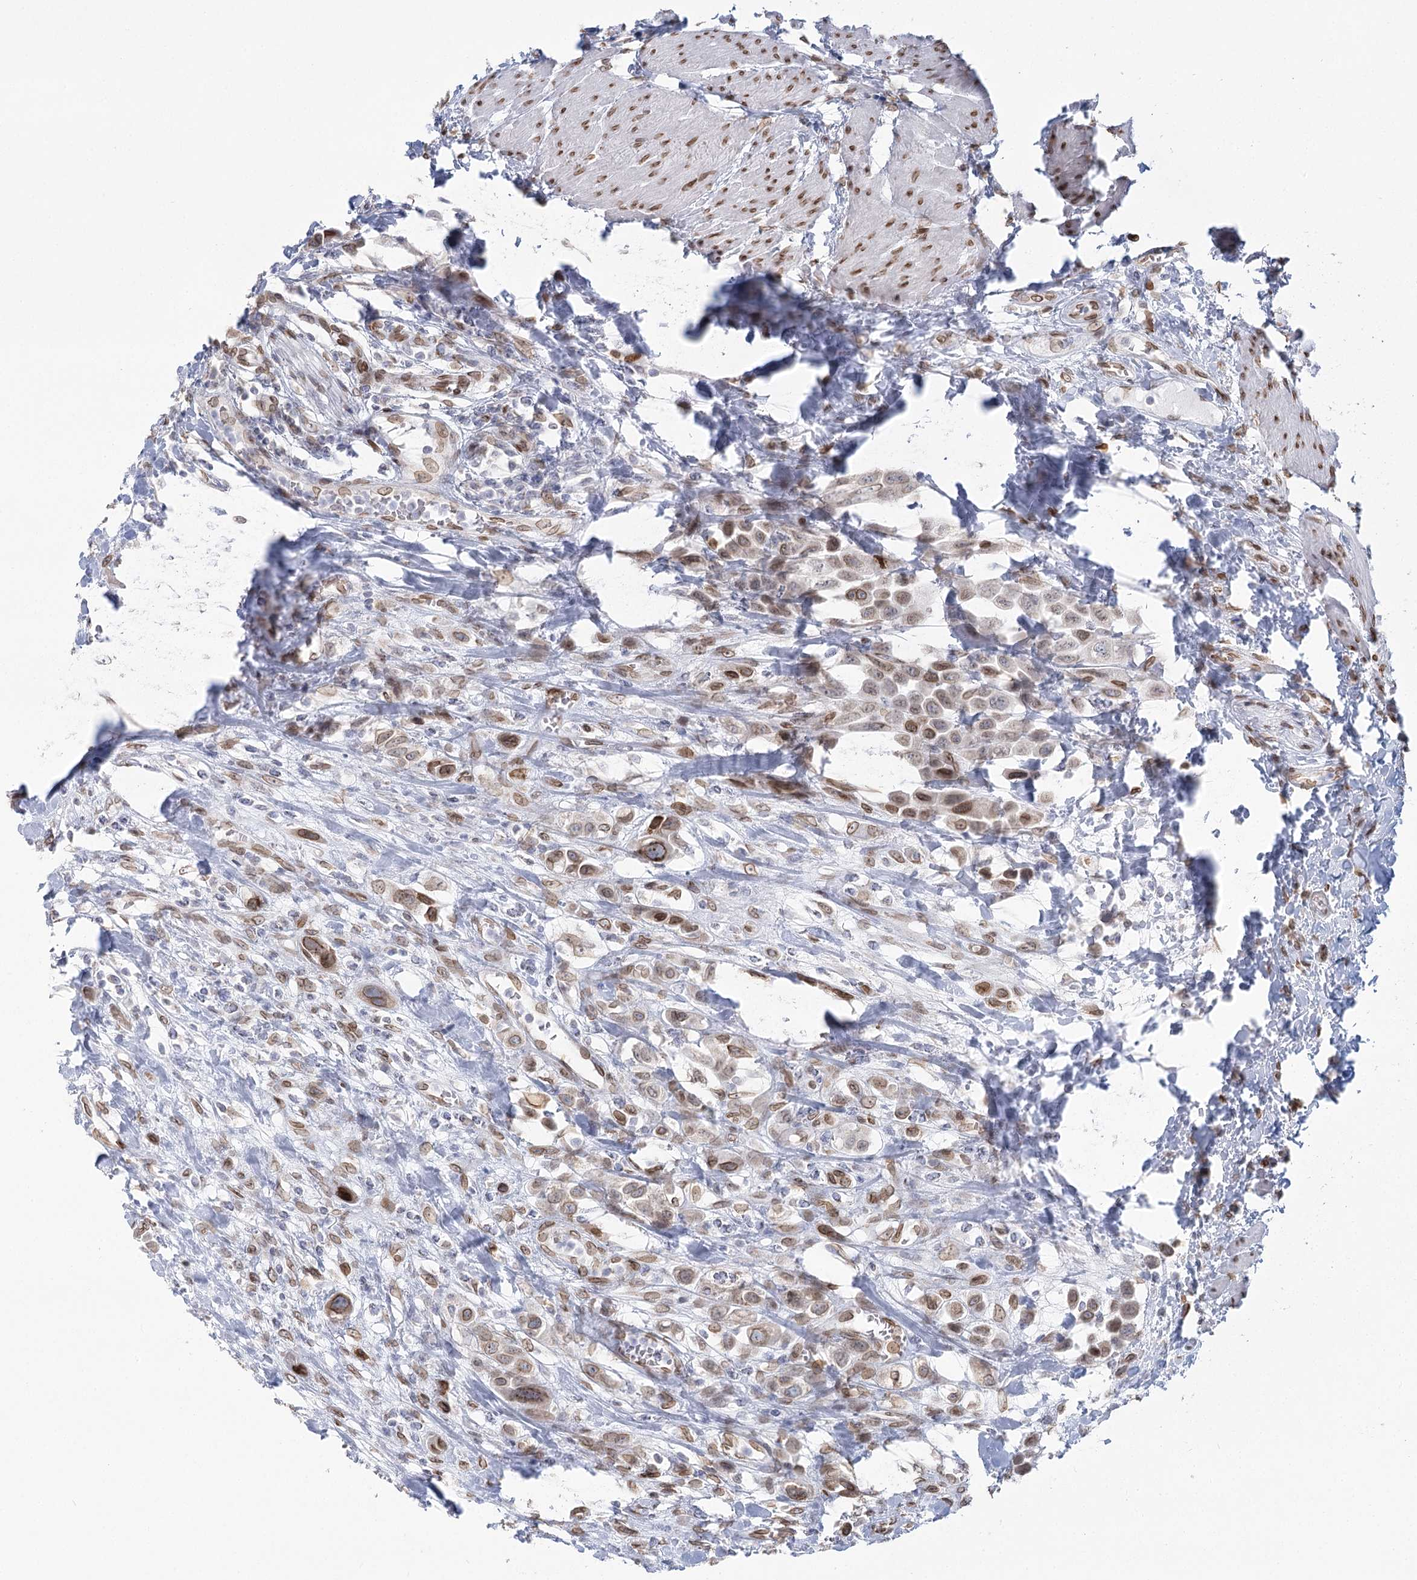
{"staining": {"intensity": "moderate", "quantity": ">75%", "location": "cytoplasmic/membranous,nuclear"}, "tissue": "urothelial cancer", "cell_type": "Tumor cells", "image_type": "cancer", "snomed": [{"axis": "morphology", "description": "Urothelial carcinoma, High grade"}, {"axis": "topography", "description": "Urinary bladder"}], "caption": "DAB immunohistochemical staining of urothelial cancer shows moderate cytoplasmic/membranous and nuclear protein staining in approximately >75% of tumor cells.", "gene": "VWA5A", "patient": {"sex": "male", "age": 50}}